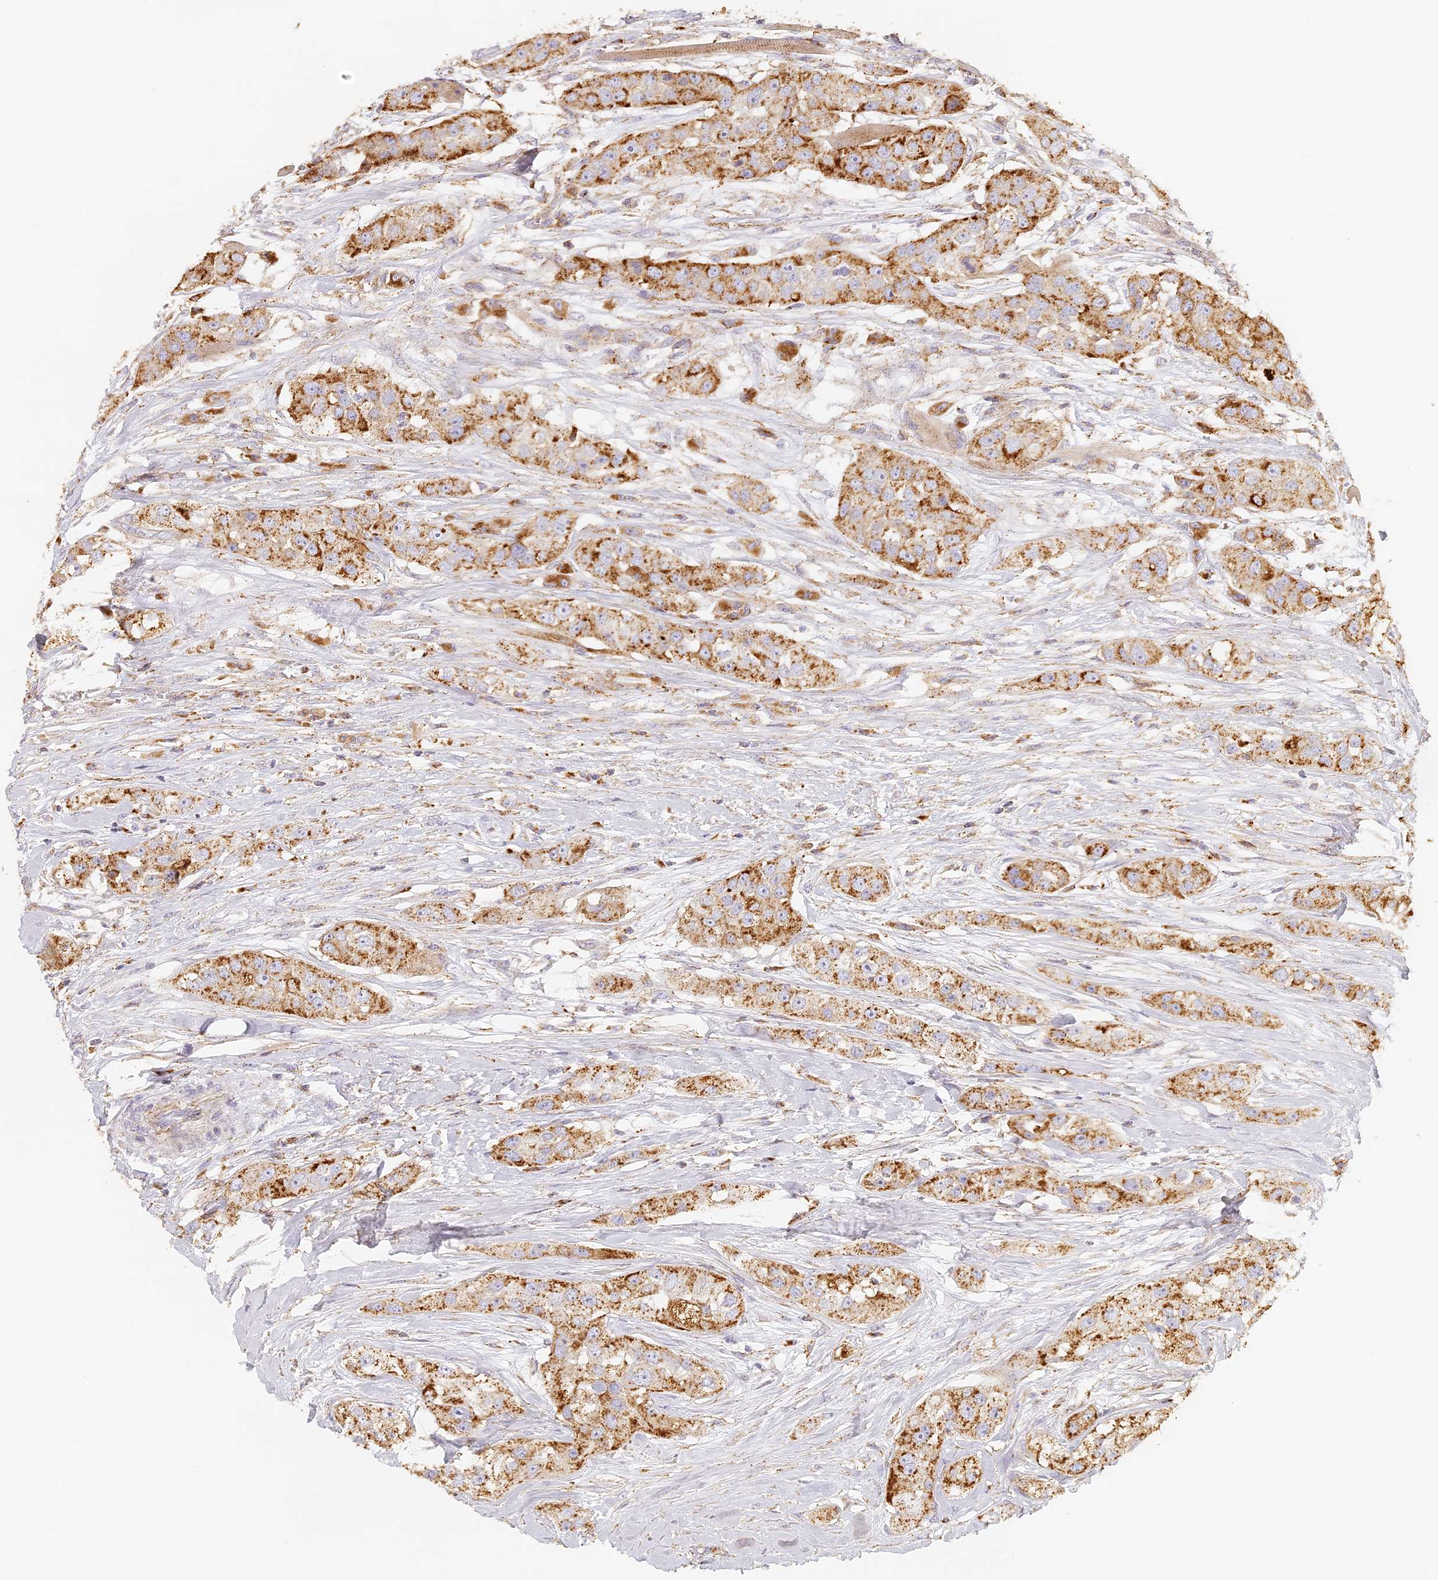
{"staining": {"intensity": "strong", "quantity": ">75%", "location": "cytoplasmic/membranous"}, "tissue": "head and neck cancer", "cell_type": "Tumor cells", "image_type": "cancer", "snomed": [{"axis": "morphology", "description": "Normal tissue, NOS"}, {"axis": "morphology", "description": "Squamous cell carcinoma, NOS"}, {"axis": "topography", "description": "Skeletal muscle"}, {"axis": "topography", "description": "Head-Neck"}], "caption": "This is an image of IHC staining of head and neck cancer, which shows strong staining in the cytoplasmic/membranous of tumor cells.", "gene": "LAMP2", "patient": {"sex": "male", "age": 51}}